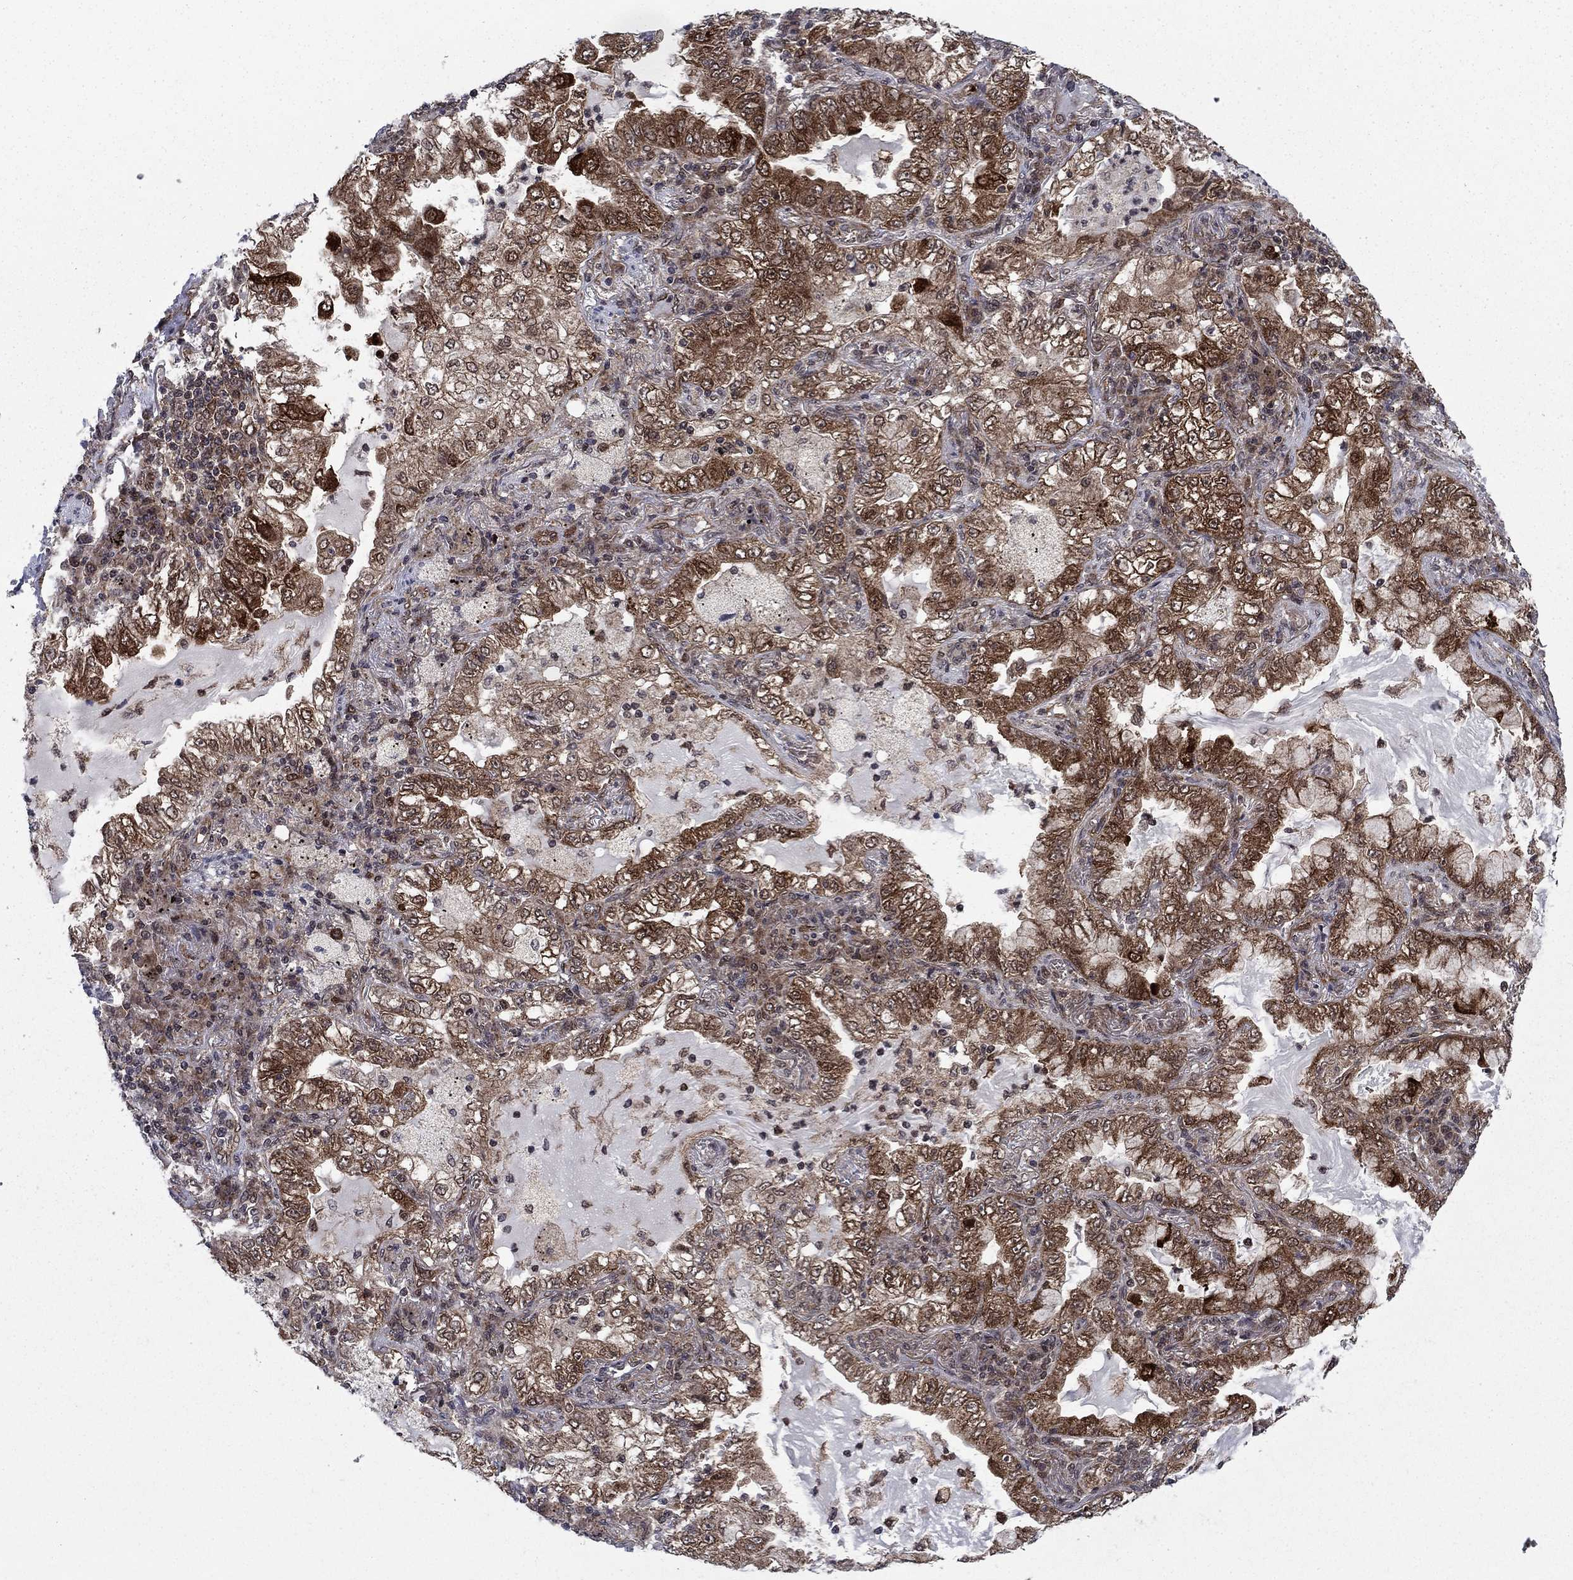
{"staining": {"intensity": "strong", "quantity": "25%-75%", "location": "cytoplasmic/membranous"}, "tissue": "lung cancer", "cell_type": "Tumor cells", "image_type": "cancer", "snomed": [{"axis": "morphology", "description": "Adenocarcinoma, NOS"}, {"axis": "topography", "description": "Lung"}], "caption": "Lung cancer (adenocarcinoma) stained with a protein marker shows strong staining in tumor cells.", "gene": "DNAJA1", "patient": {"sex": "female", "age": 73}}